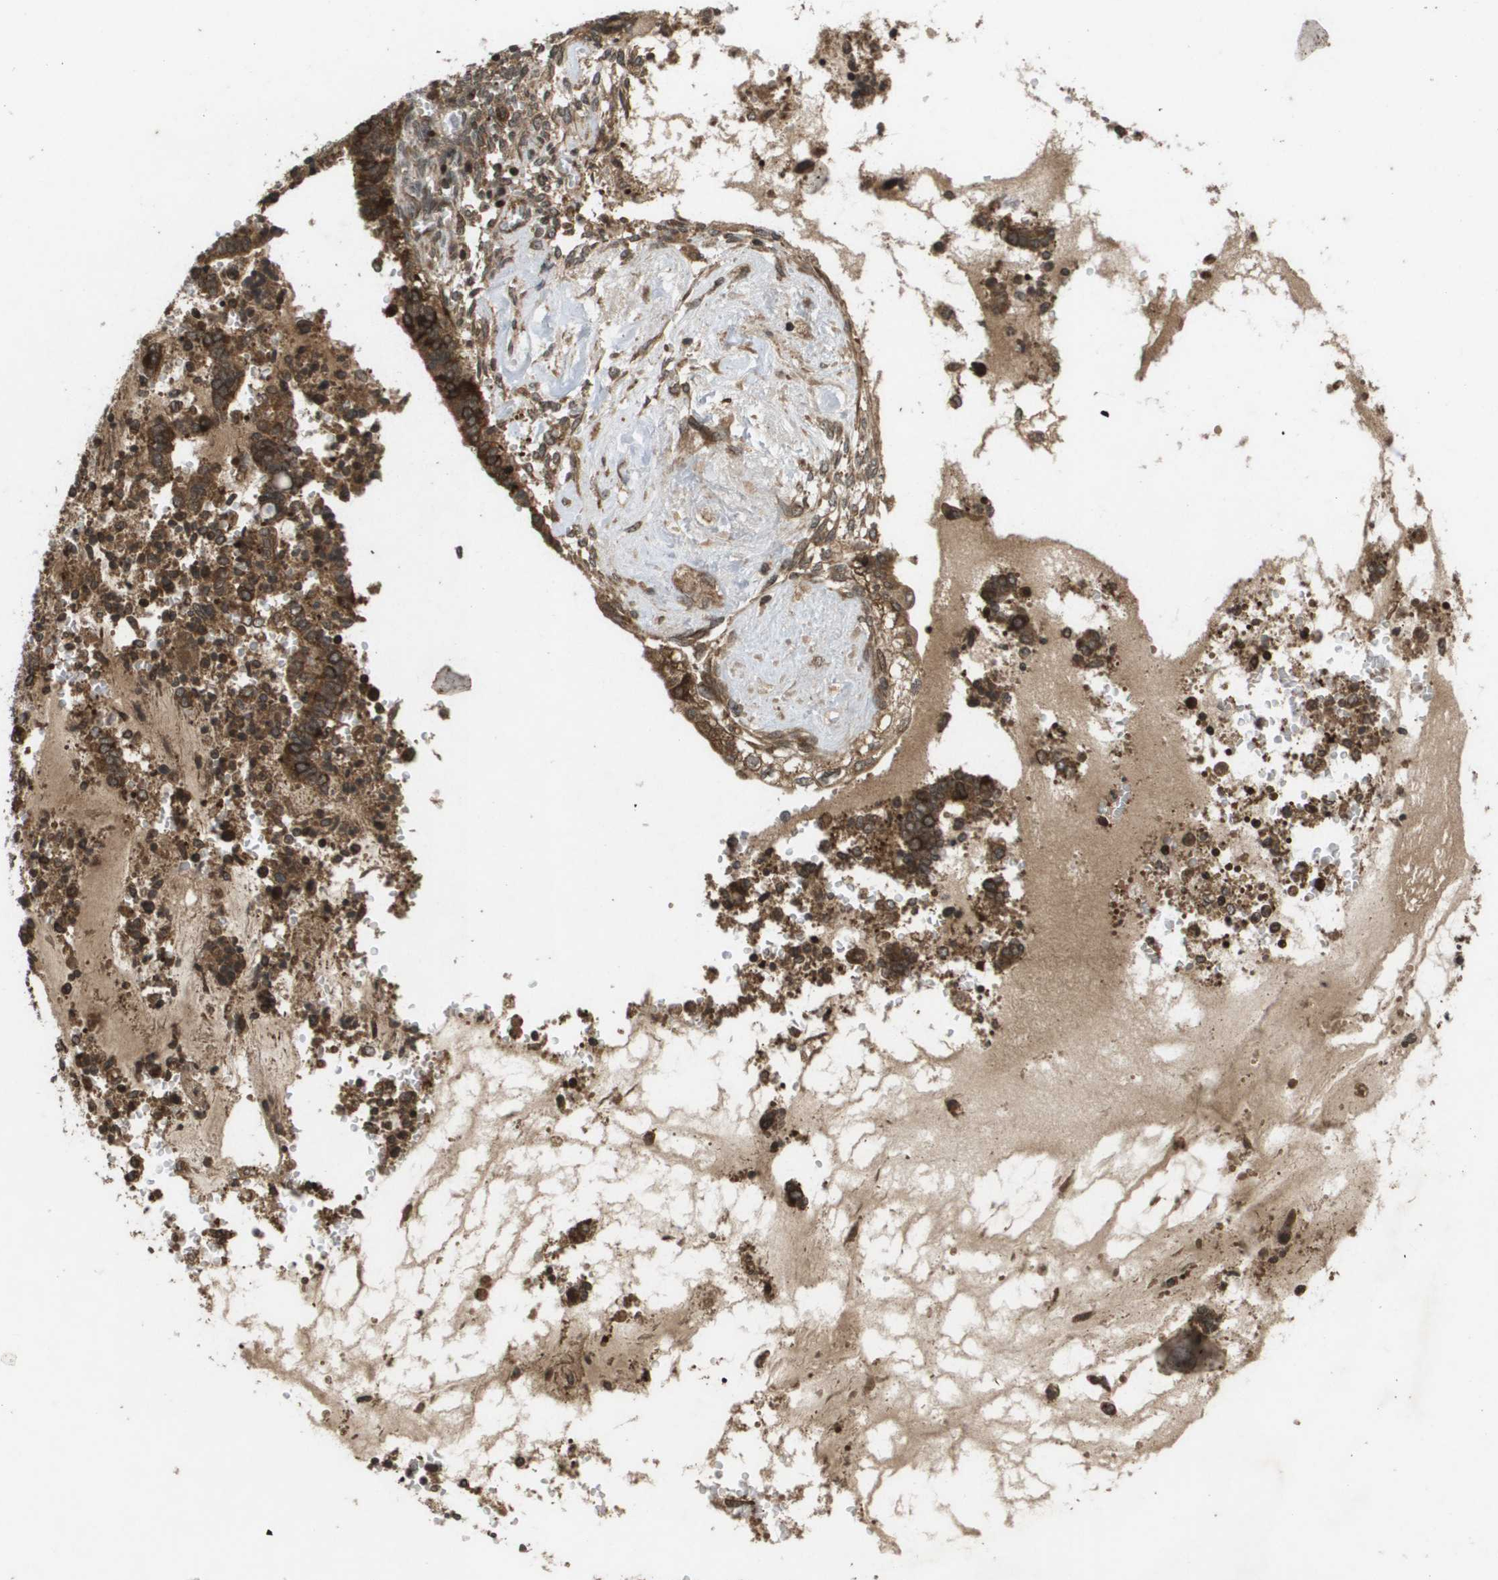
{"staining": {"intensity": "strong", "quantity": ">75%", "location": "cytoplasmic/membranous"}, "tissue": "cervical cancer", "cell_type": "Tumor cells", "image_type": "cancer", "snomed": [{"axis": "morphology", "description": "Adenocarcinoma, NOS"}, {"axis": "topography", "description": "Cervix"}], "caption": "Immunohistochemical staining of human cervical cancer (adenocarcinoma) displays high levels of strong cytoplasmic/membranous protein positivity in about >75% of tumor cells.", "gene": "KIF11", "patient": {"sex": "female", "age": 44}}